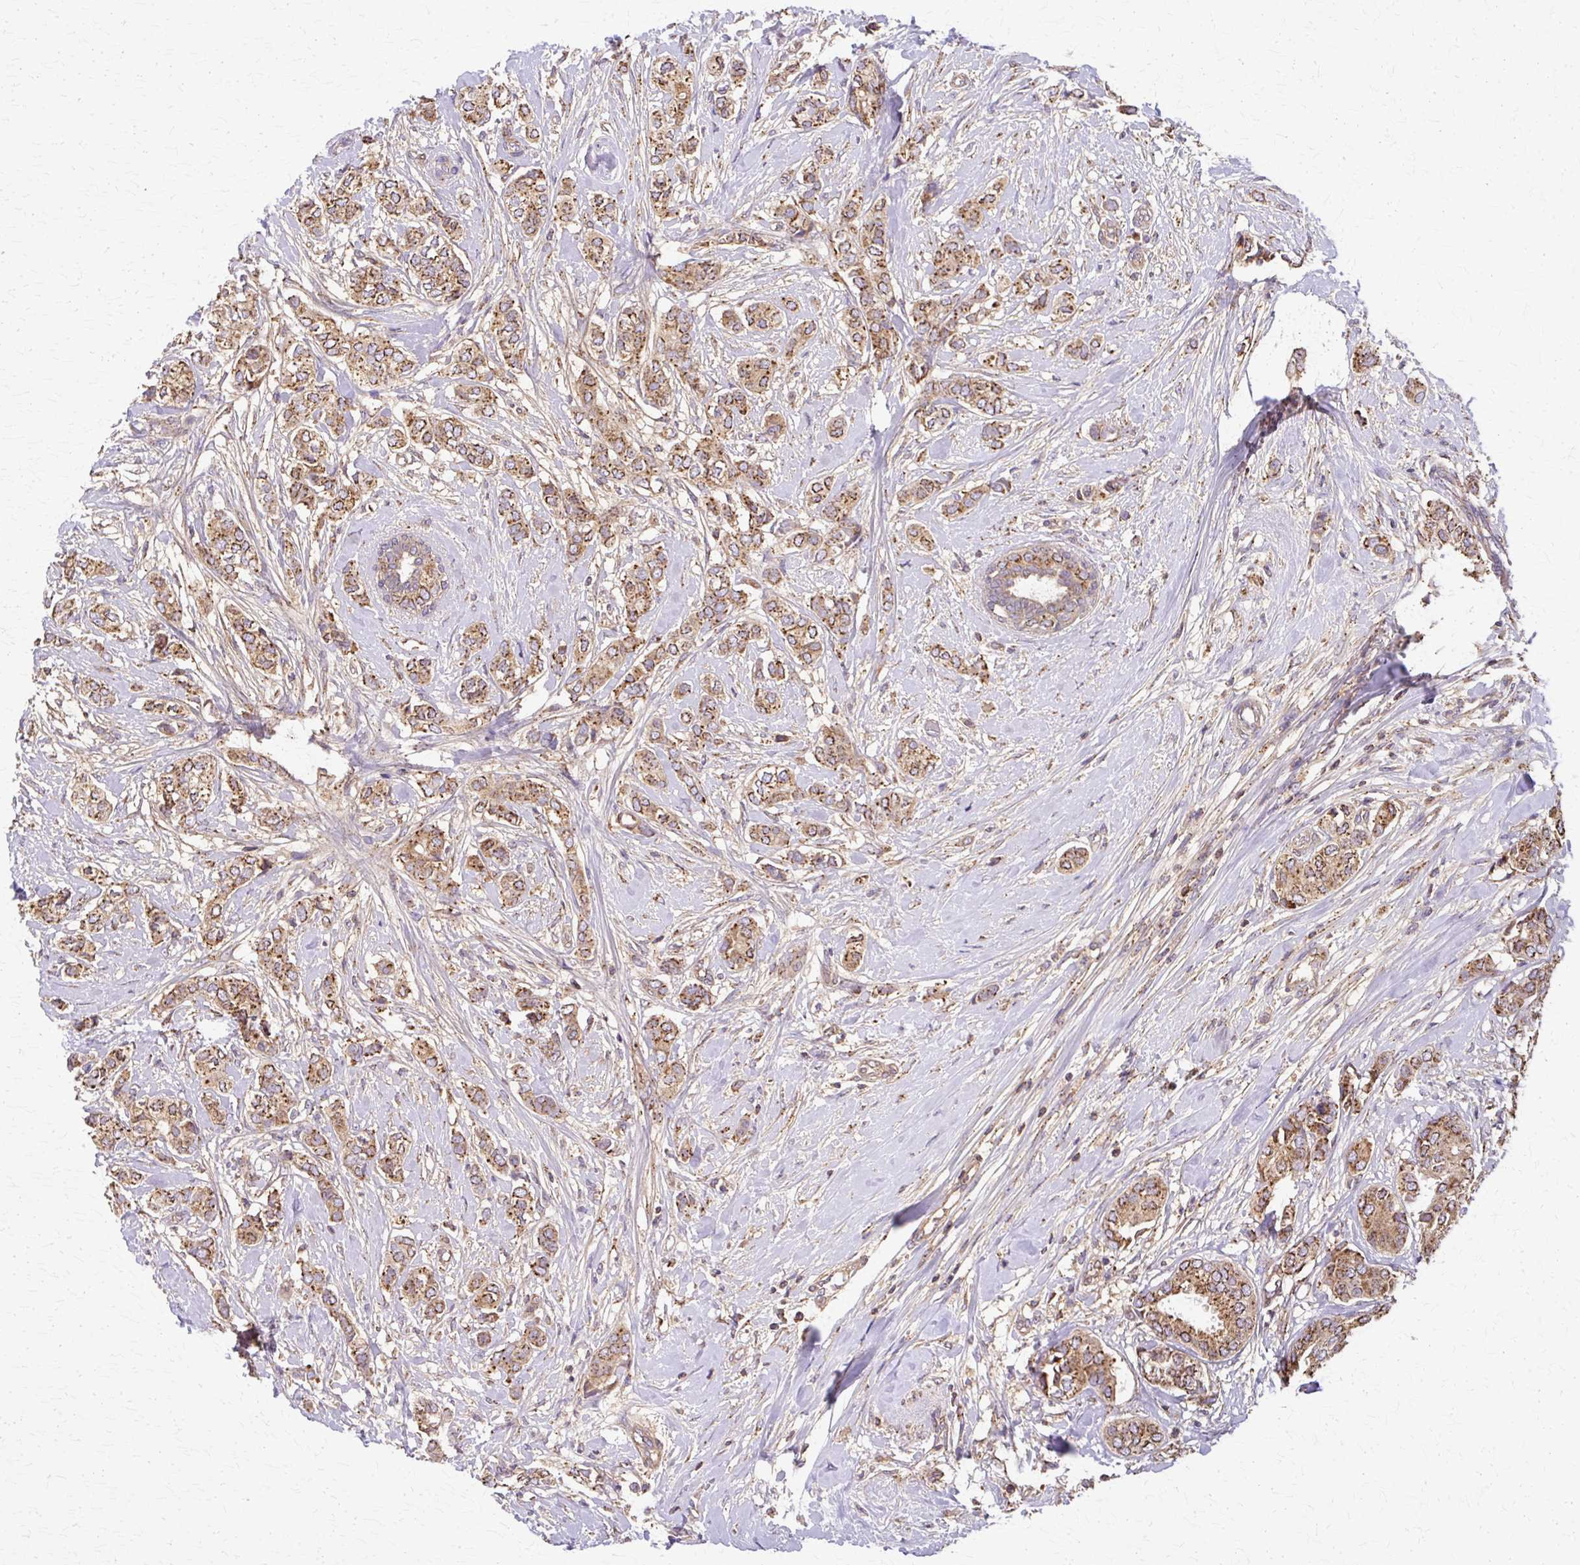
{"staining": {"intensity": "strong", "quantity": ">75%", "location": "cytoplasmic/membranous"}, "tissue": "breast cancer", "cell_type": "Tumor cells", "image_type": "cancer", "snomed": [{"axis": "morphology", "description": "Duct carcinoma"}, {"axis": "topography", "description": "Breast"}], "caption": "Immunohistochemistry micrograph of breast cancer stained for a protein (brown), which demonstrates high levels of strong cytoplasmic/membranous expression in about >75% of tumor cells.", "gene": "COPB1", "patient": {"sex": "female", "age": 73}}